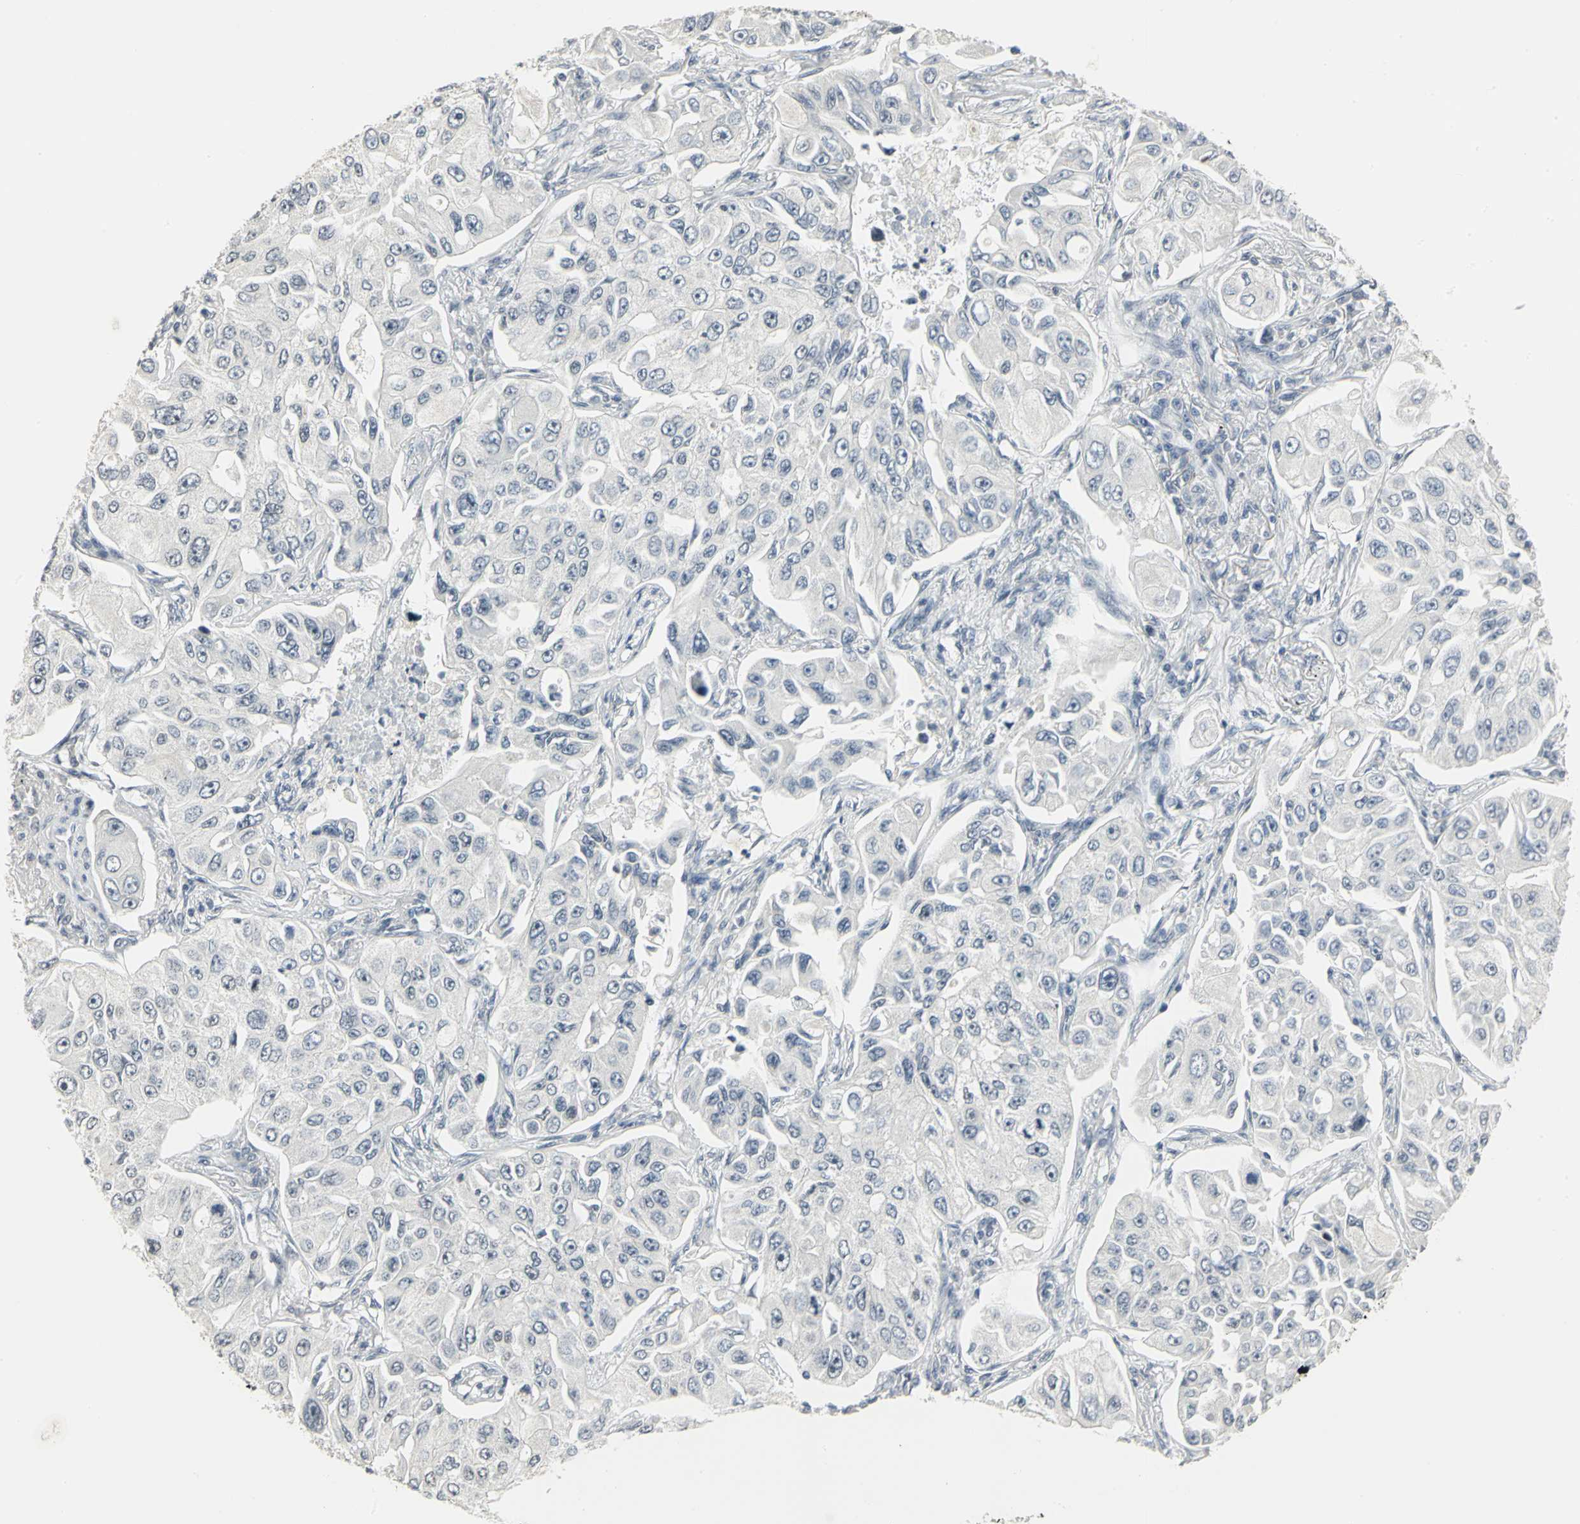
{"staining": {"intensity": "negative", "quantity": "none", "location": "none"}, "tissue": "lung cancer", "cell_type": "Tumor cells", "image_type": "cancer", "snomed": [{"axis": "morphology", "description": "Adenocarcinoma, NOS"}, {"axis": "topography", "description": "Lung"}], "caption": "Micrograph shows no protein positivity in tumor cells of lung cancer tissue.", "gene": "CBX3", "patient": {"sex": "male", "age": 84}}